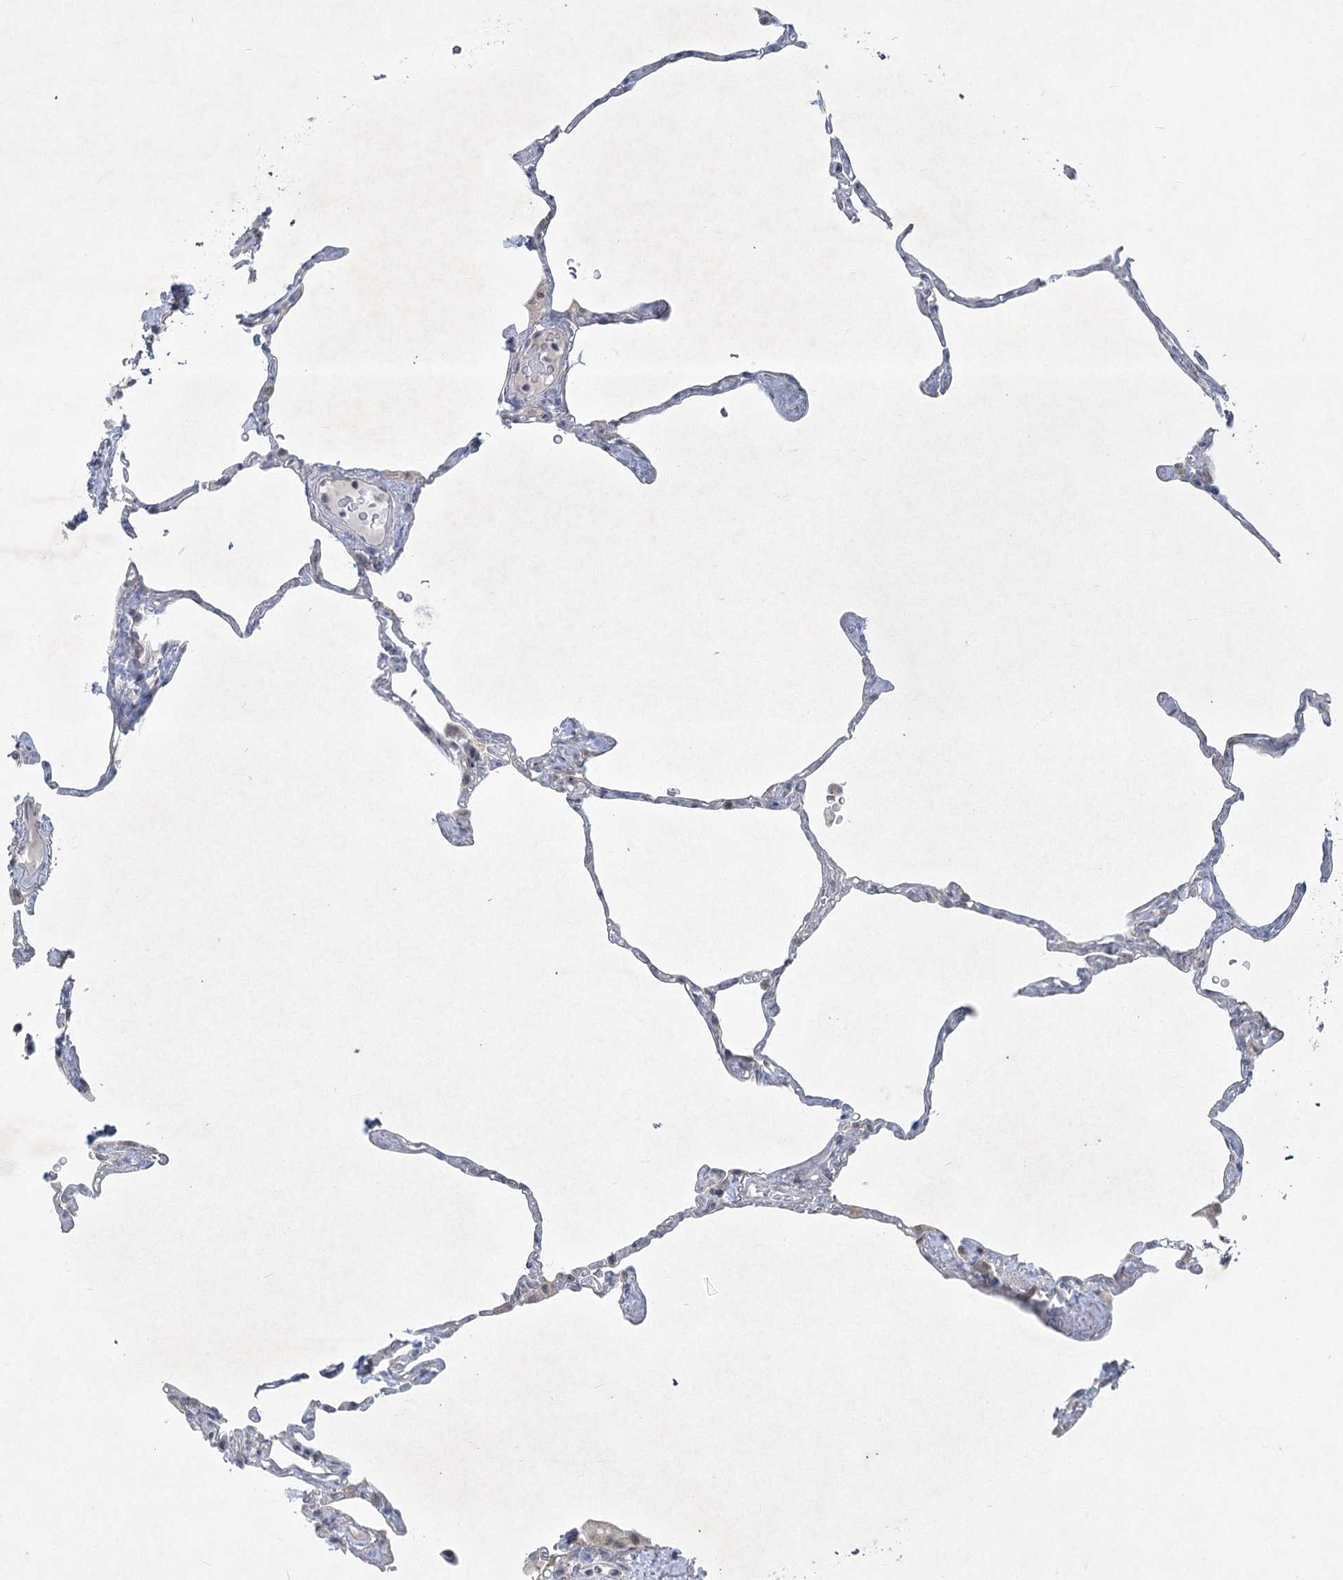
{"staining": {"intensity": "negative", "quantity": "none", "location": "none"}, "tissue": "lung", "cell_type": "Alveolar cells", "image_type": "normal", "snomed": [{"axis": "morphology", "description": "Normal tissue, NOS"}, {"axis": "topography", "description": "Lung"}], "caption": "This is an IHC histopathology image of benign human lung. There is no positivity in alveolar cells.", "gene": "PLA2G12A", "patient": {"sex": "male", "age": 65}}